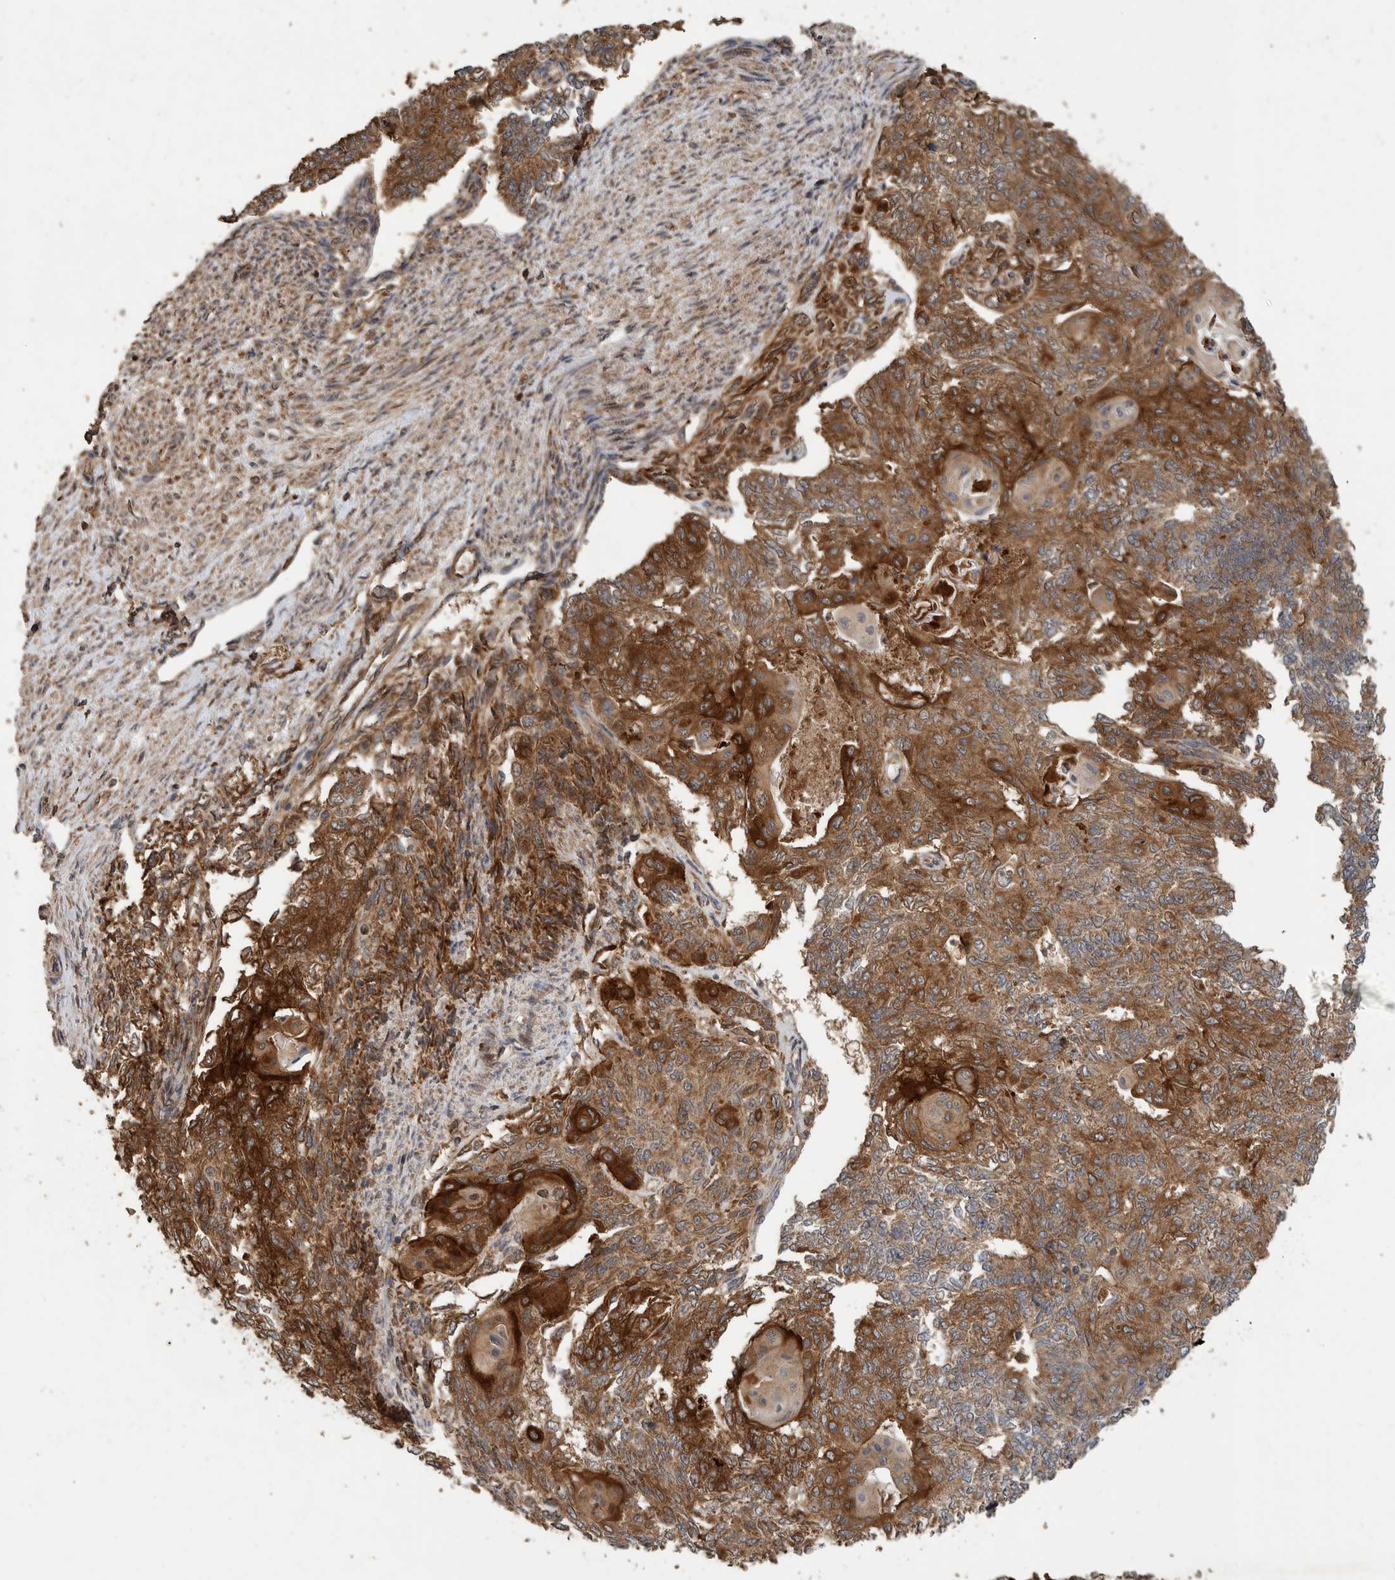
{"staining": {"intensity": "strong", "quantity": ">75%", "location": "cytoplasmic/membranous"}, "tissue": "endometrial cancer", "cell_type": "Tumor cells", "image_type": "cancer", "snomed": [{"axis": "morphology", "description": "Adenocarcinoma, NOS"}, {"axis": "topography", "description": "Endometrium"}], "caption": "Adenocarcinoma (endometrial) stained with DAB immunohistochemistry (IHC) demonstrates high levels of strong cytoplasmic/membranous positivity in about >75% of tumor cells.", "gene": "TRIM16", "patient": {"sex": "female", "age": 32}}